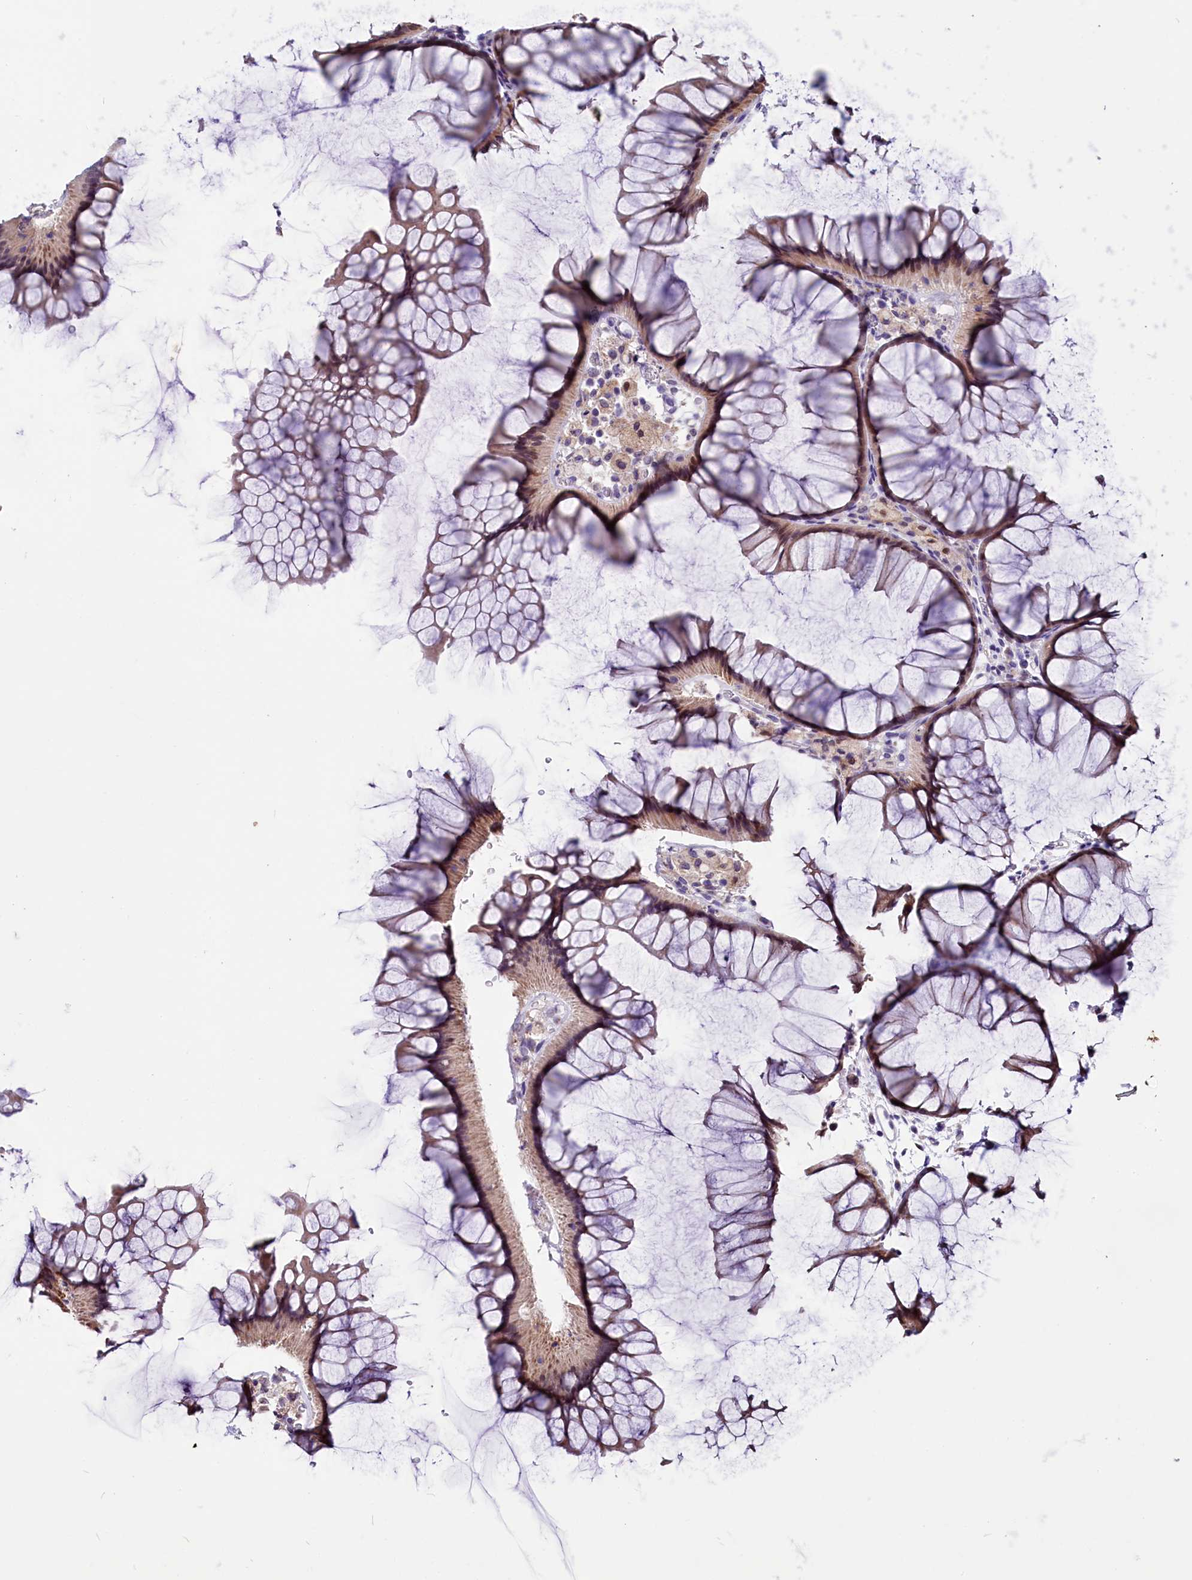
{"staining": {"intensity": "negative", "quantity": "none", "location": "none"}, "tissue": "colon", "cell_type": "Endothelial cells", "image_type": "normal", "snomed": [{"axis": "morphology", "description": "Normal tissue, NOS"}, {"axis": "topography", "description": "Colon"}], "caption": "The photomicrograph exhibits no staining of endothelial cells in normal colon.", "gene": "SCD5", "patient": {"sex": "female", "age": 82}}